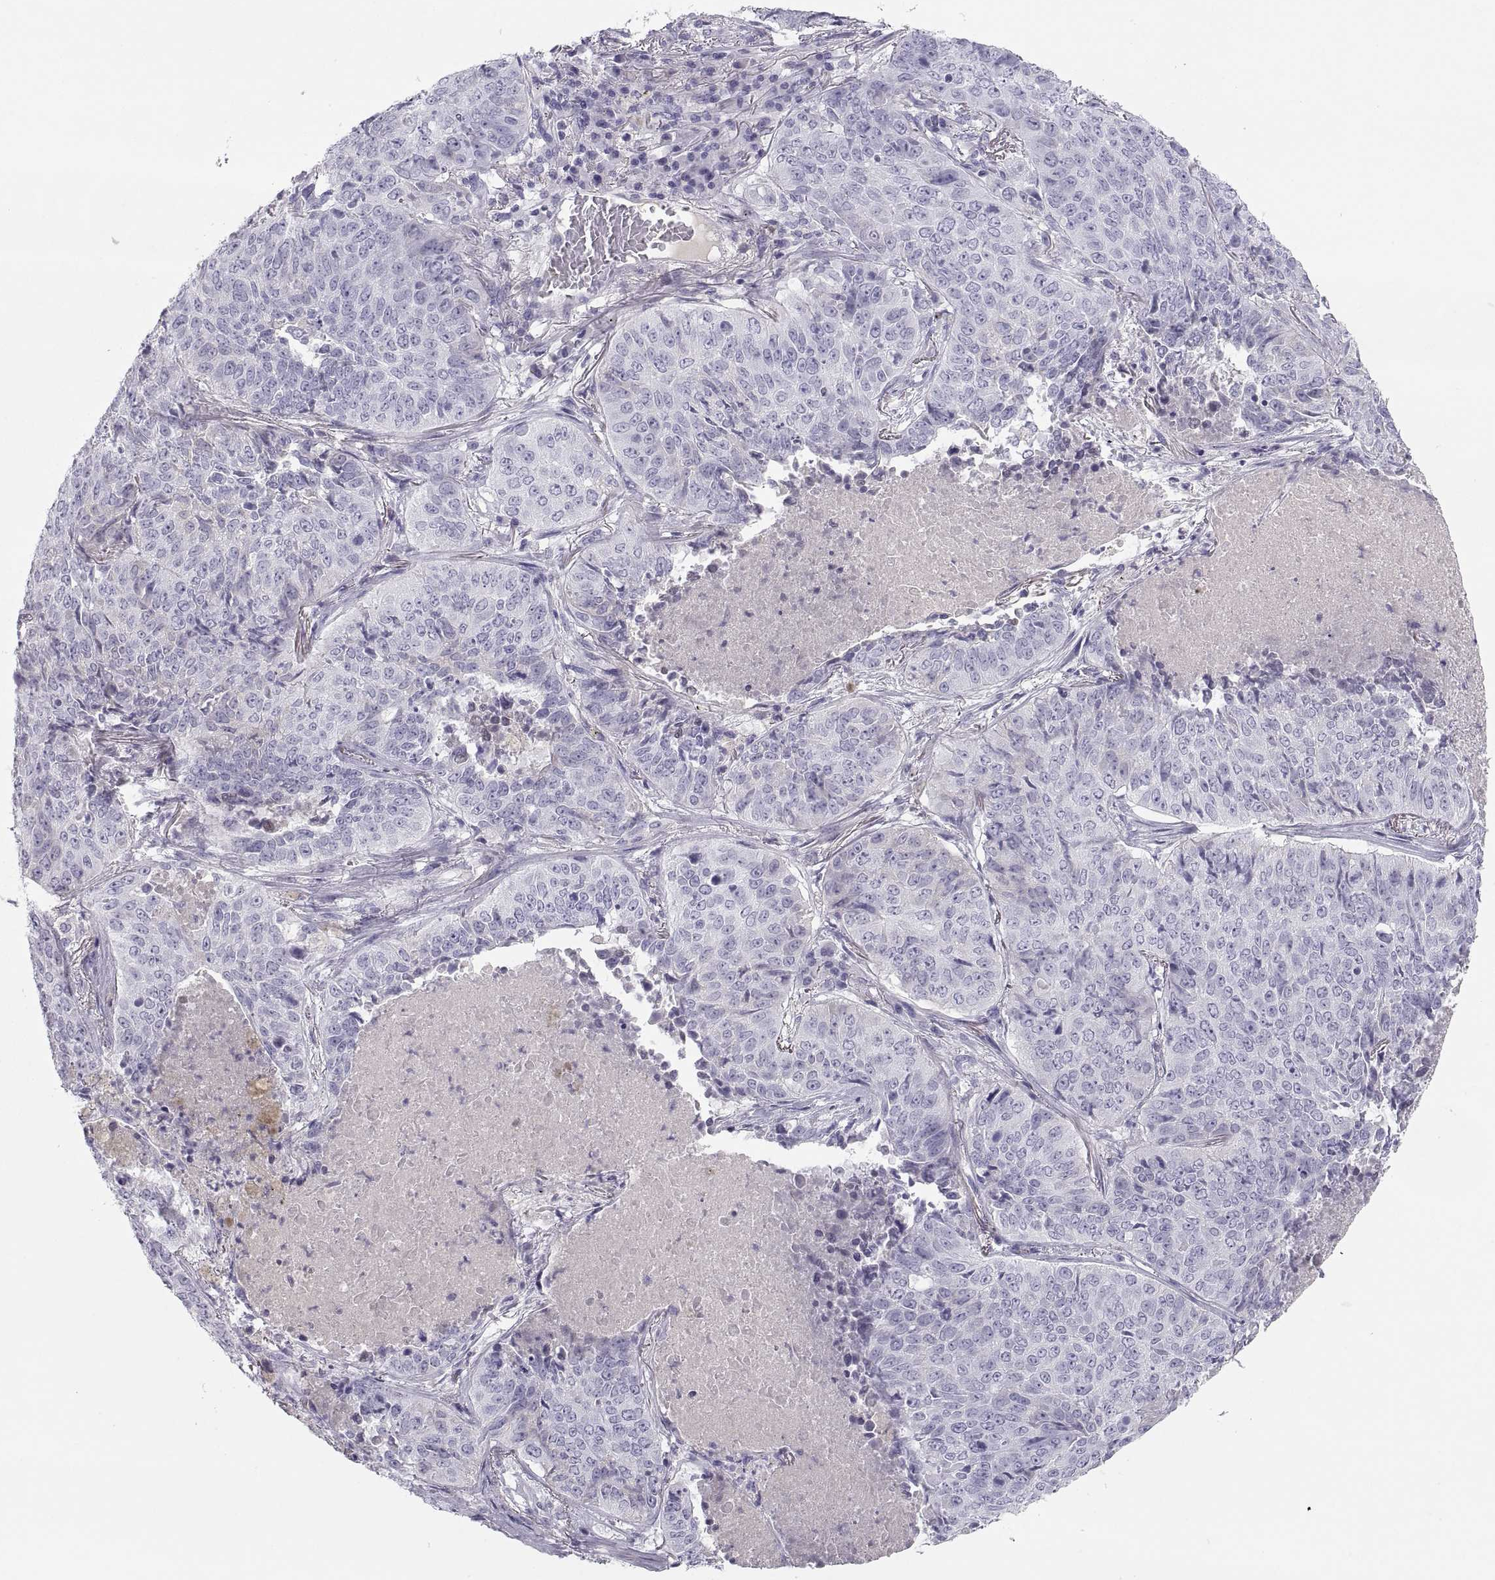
{"staining": {"intensity": "weak", "quantity": "<25%", "location": "cytoplasmic/membranous"}, "tissue": "lung cancer", "cell_type": "Tumor cells", "image_type": "cancer", "snomed": [{"axis": "morphology", "description": "Normal tissue, NOS"}, {"axis": "morphology", "description": "Squamous cell carcinoma, NOS"}, {"axis": "topography", "description": "Bronchus"}, {"axis": "topography", "description": "Lung"}], "caption": "Protein analysis of squamous cell carcinoma (lung) demonstrates no significant staining in tumor cells. Brightfield microscopy of immunohistochemistry (IHC) stained with DAB (3,3'-diaminobenzidine) (brown) and hematoxylin (blue), captured at high magnification.", "gene": "MAGEB2", "patient": {"sex": "male", "age": 64}}